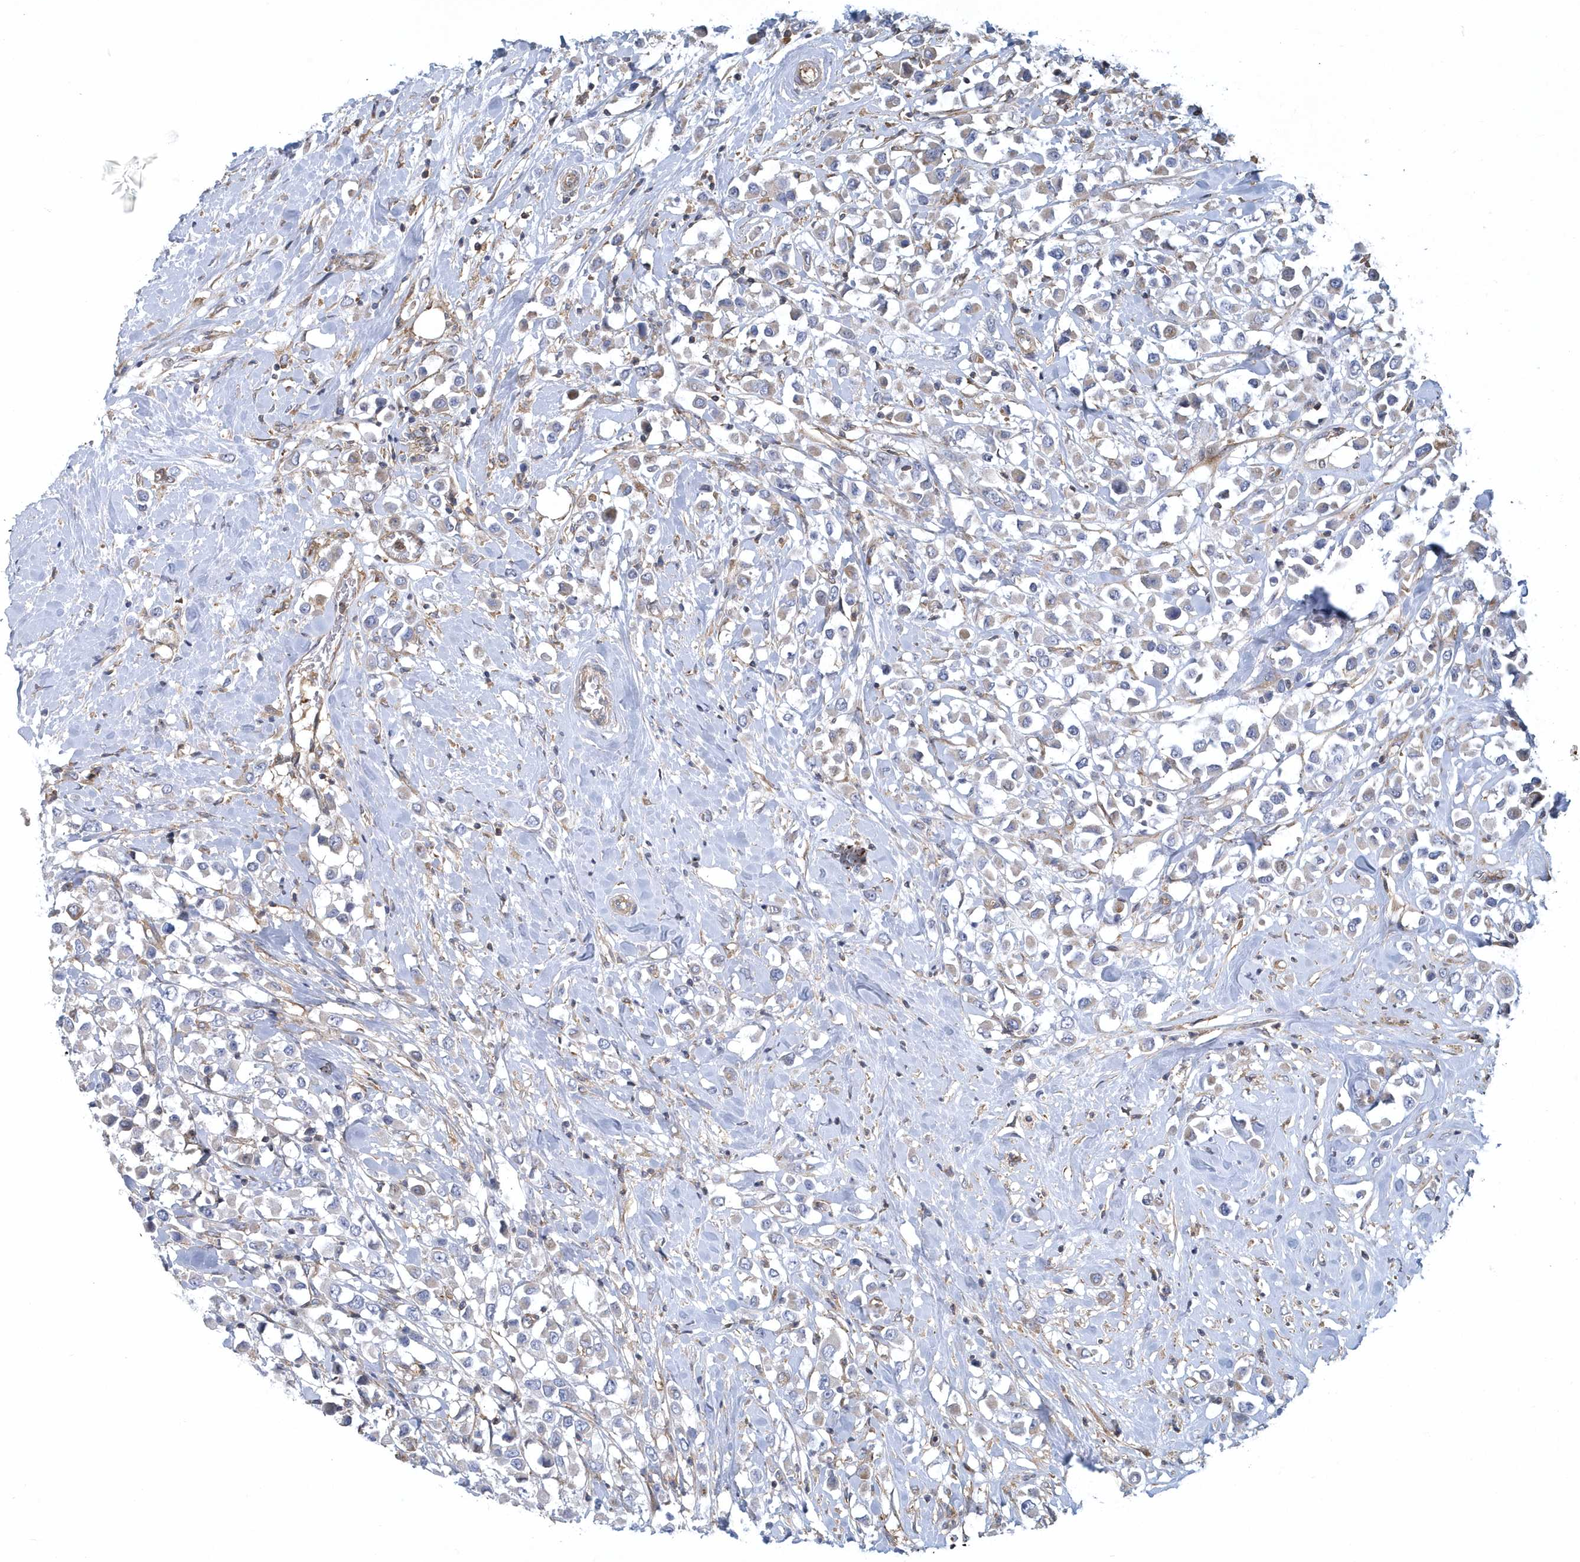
{"staining": {"intensity": "negative", "quantity": "none", "location": "none"}, "tissue": "breast cancer", "cell_type": "Tumor cells", "image_type": "cancer", "snomed": [{"axis": "morphology", "description": "Duct carcinoma"}, {"axis": "topography", "description": "Breast"}], "caption": "IHC image of neoplastic tissue: breast infiltrating ductal carcinoma stained with DAB (3,3'-diaminobenzidine) shows no significant protein staining in tumor cells.", "gene": "ARAP2", "patient": {"sex": "female", "age": 61}}